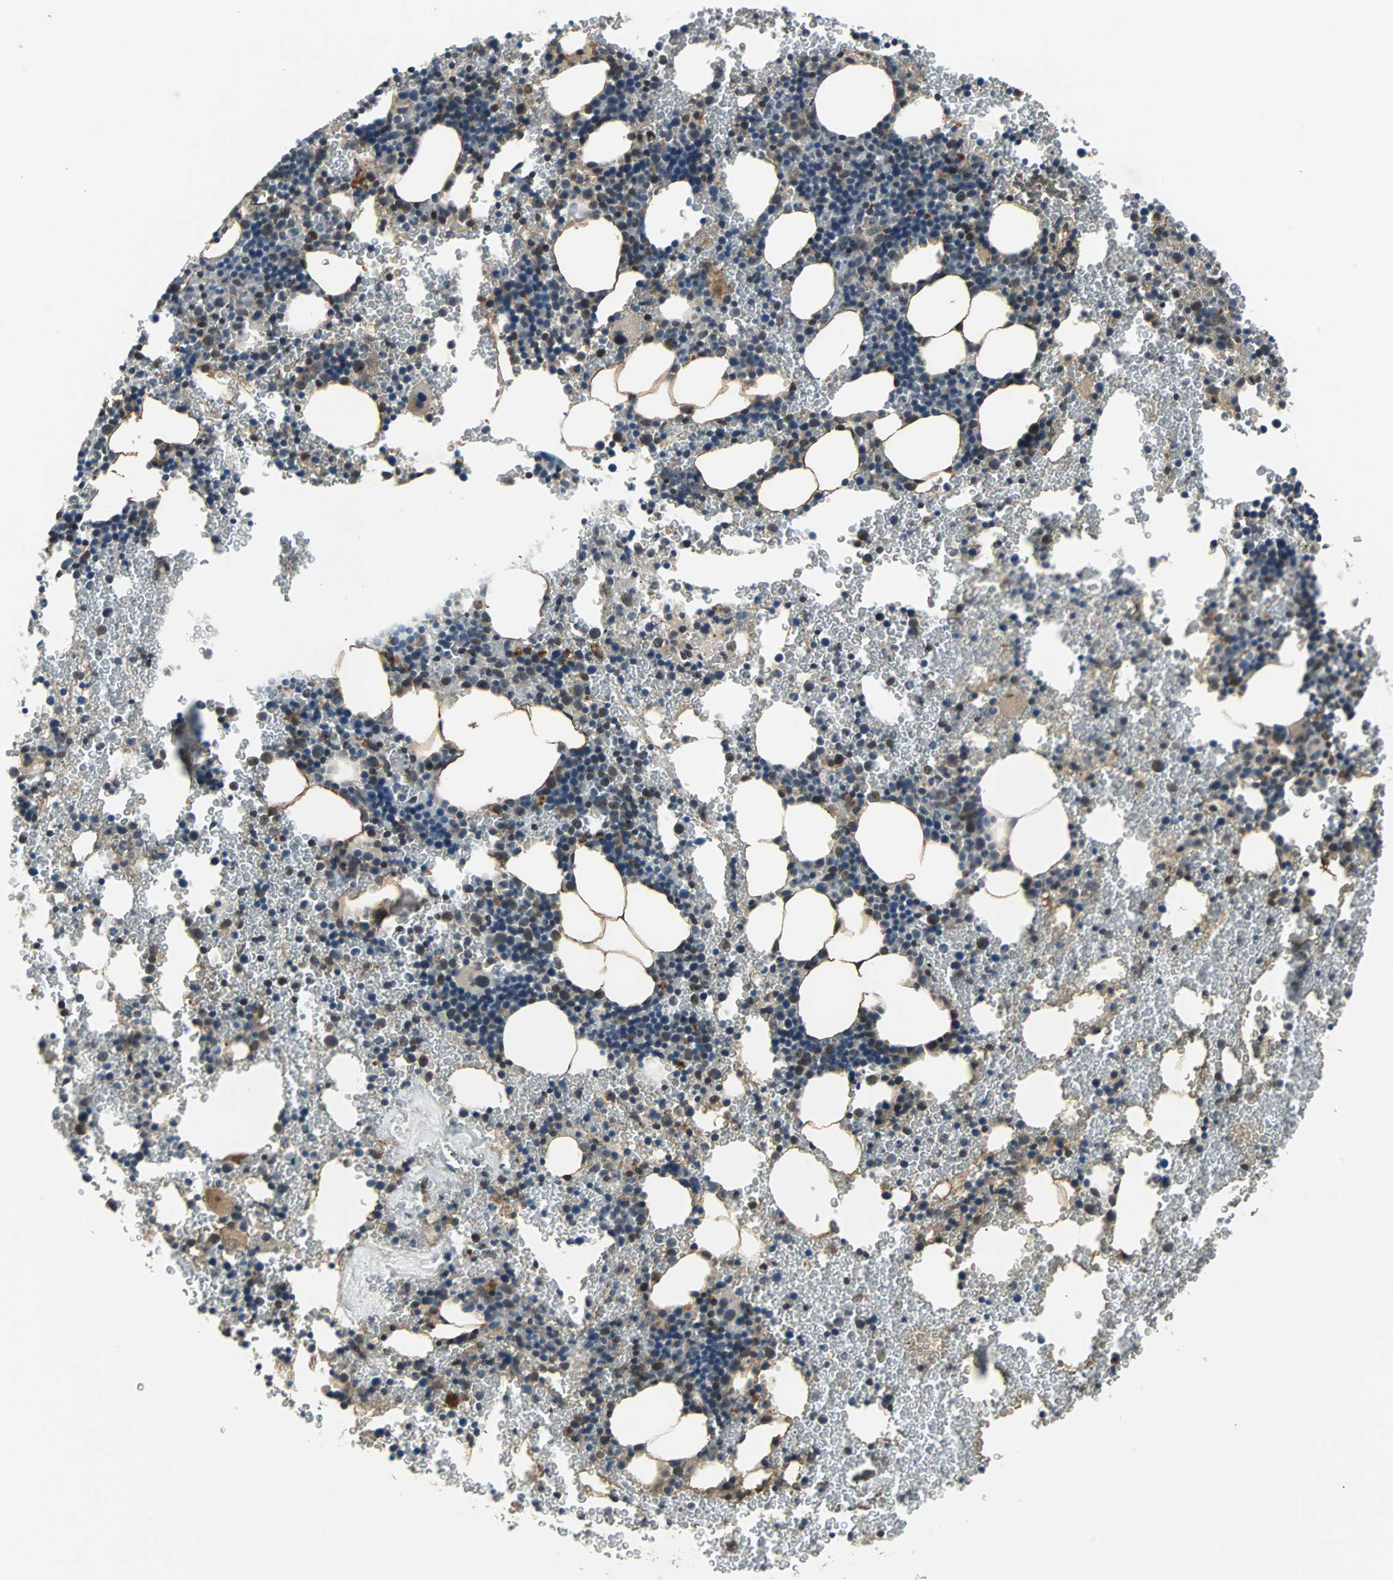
{"staining": {"intensity": "strong", "quantity": "<25%", "location": "nuclear"}, "tissue": "bone marrow", "cell_type": "Hematopoietic cells", "image_type": "normal", "snomed": [{"axis": "morphology", "description": "Normal tissue, NOS"}, {"axis": "morphology", "description": "Inflammation, NOS"}, {"axis": "topography", "description": "Bone marrow"}], "caption": "Immunohistochemical staining of normal human bone marrow displays strong nuclear protein staining in about <25% of hematopoietic cells. The protein of interest is stained brown, and the nuclei are stained in blue (DAB IHC with brightfield microscopy, high magnification).", "gene": "PHC1", "patient": {"sex": "male", "age": 22}}